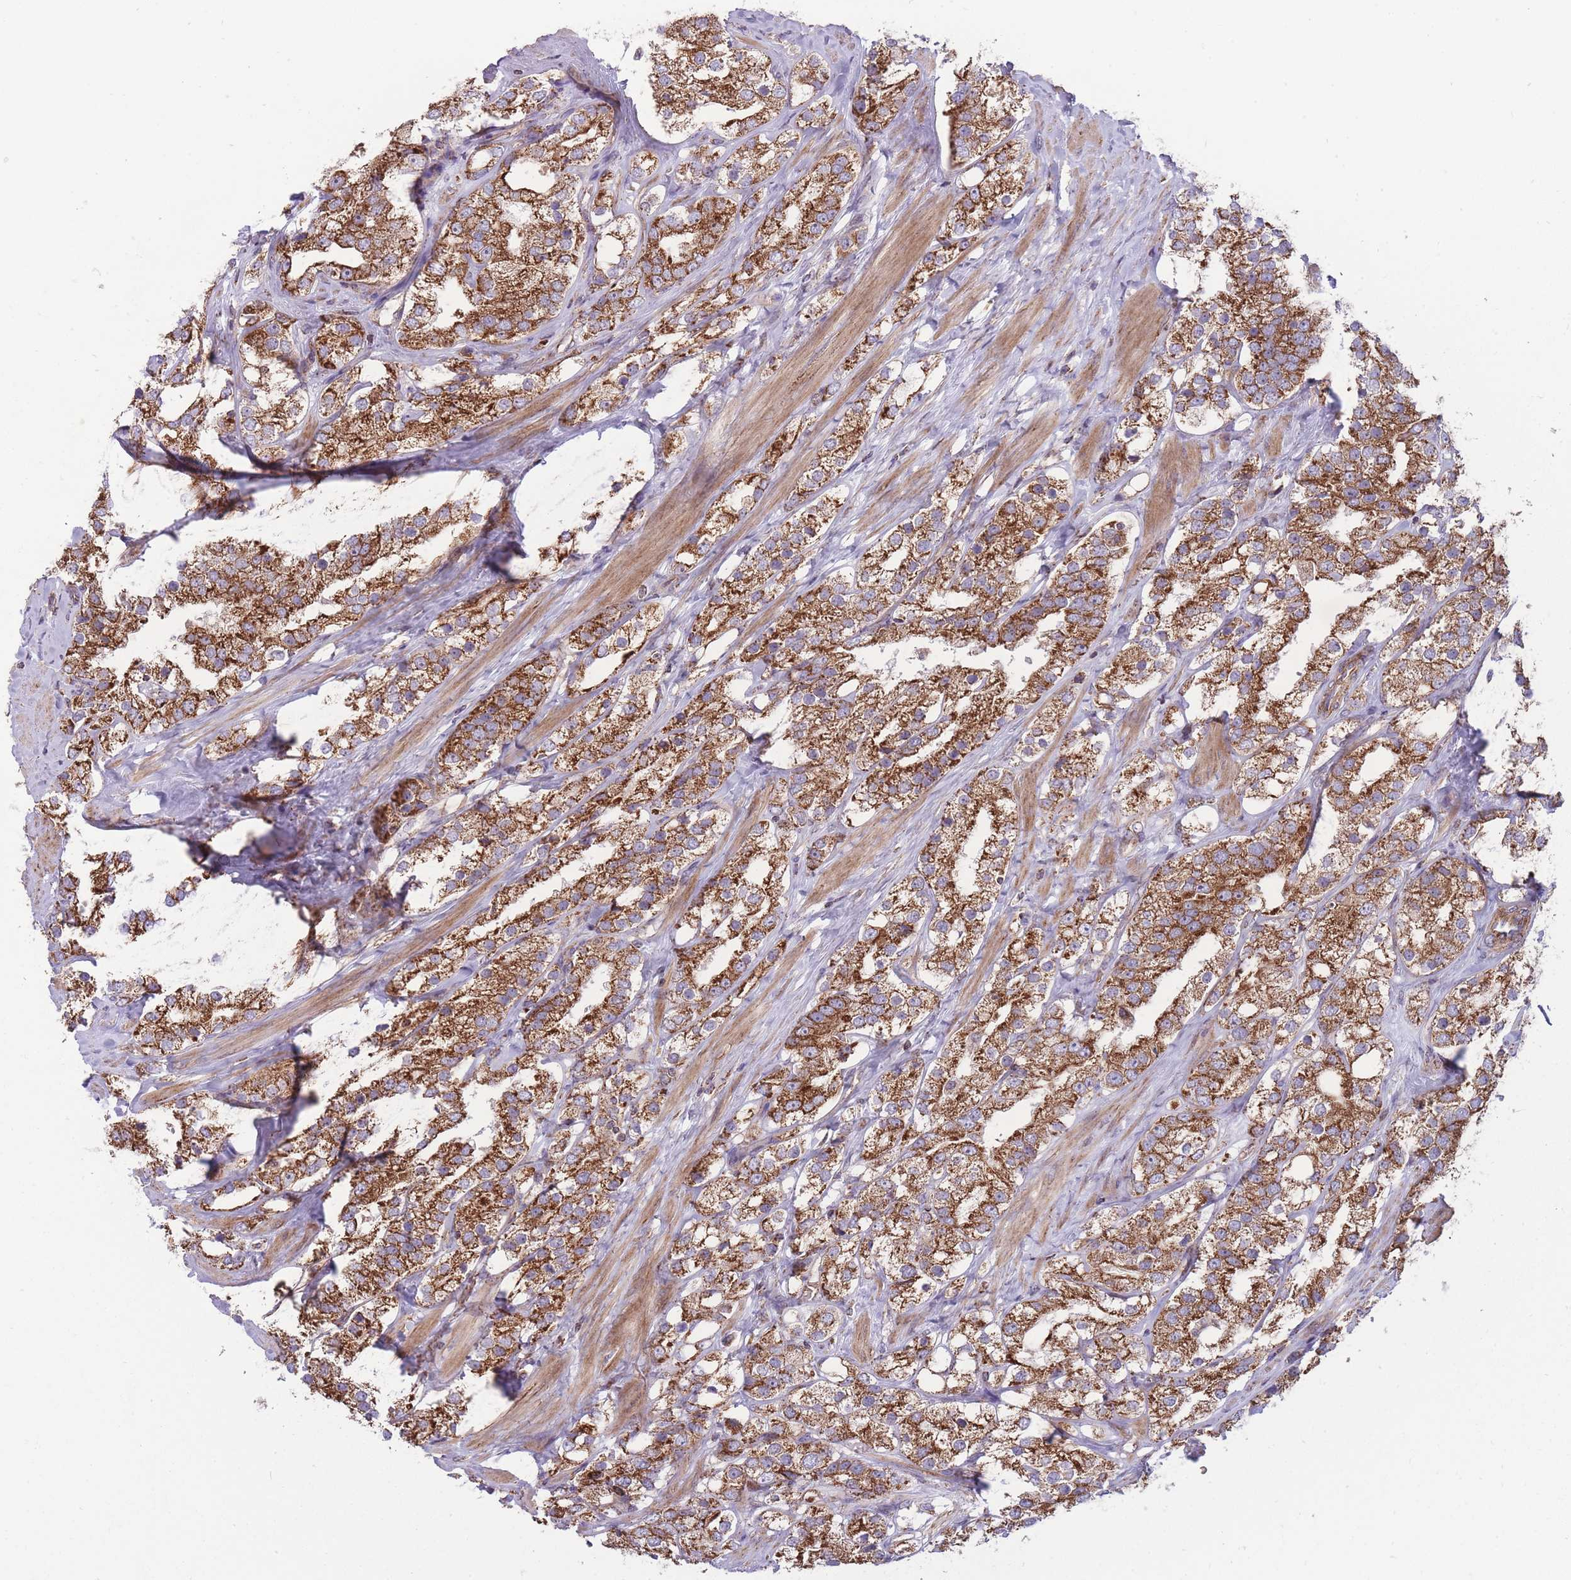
{"staining": {"intensity": "strong", "quantity": ">75%", "location": "cytoplasmic/membranous"}, "tissue": "prostate cancer", "cell_type": "Tumor cells", "image_type": "cancer", "snomed": [{"axis": "morphology", "description": "Adenocarcinoma, NOS"}, {"axis": "topography", "description": "Prostate"}], "caption": "Prostate cancer (adenocarcinoma) stained with DAB (3,3'-diaminobenzidine) immunohistochemistry demonstrates high levels of strong cytoplasmic/membranous positivity in approximately >75% of tumor cells.", "gene": "ANKRD10", "patient": {"sex": "male", "age": 79}}